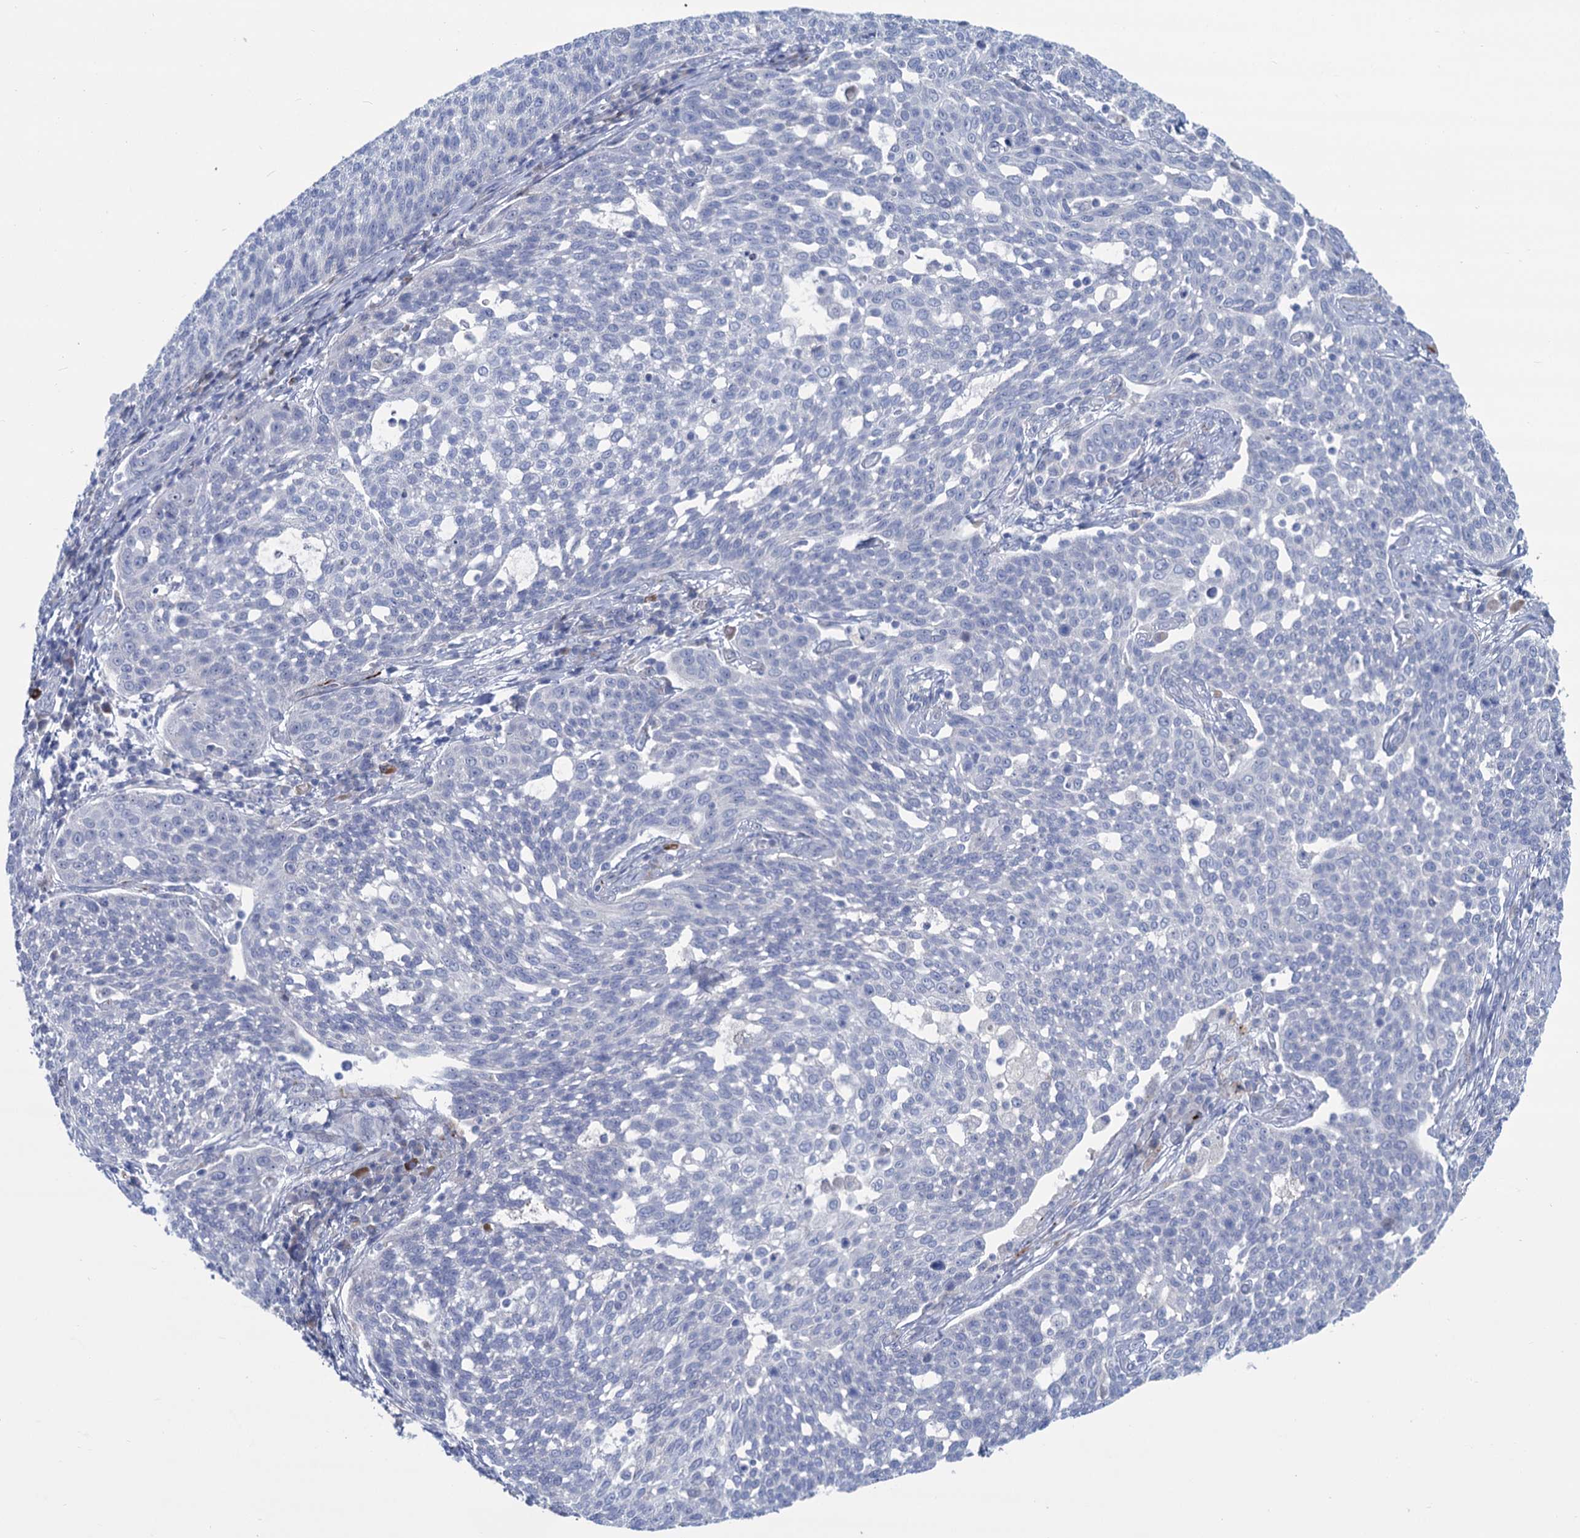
{"staining": {"intensity": "negative", "quantity": "none", "location": "none"}, "tissue": "cervical cancer", "cell_type": "Tumor cells", "image_type": "cancer", "snomed": [{"axis": "morphology", "description": "Squamous cell carcinoma, NOS"}, {"axis": "topography", "description": "Cervix"}], "caption": "The photomicrograph reveals no significant staining in tumor cells of cervical squamous cell carcinoma.", "gene": "SH3TC2", "patient": {"sex": "female", "age": 34}}